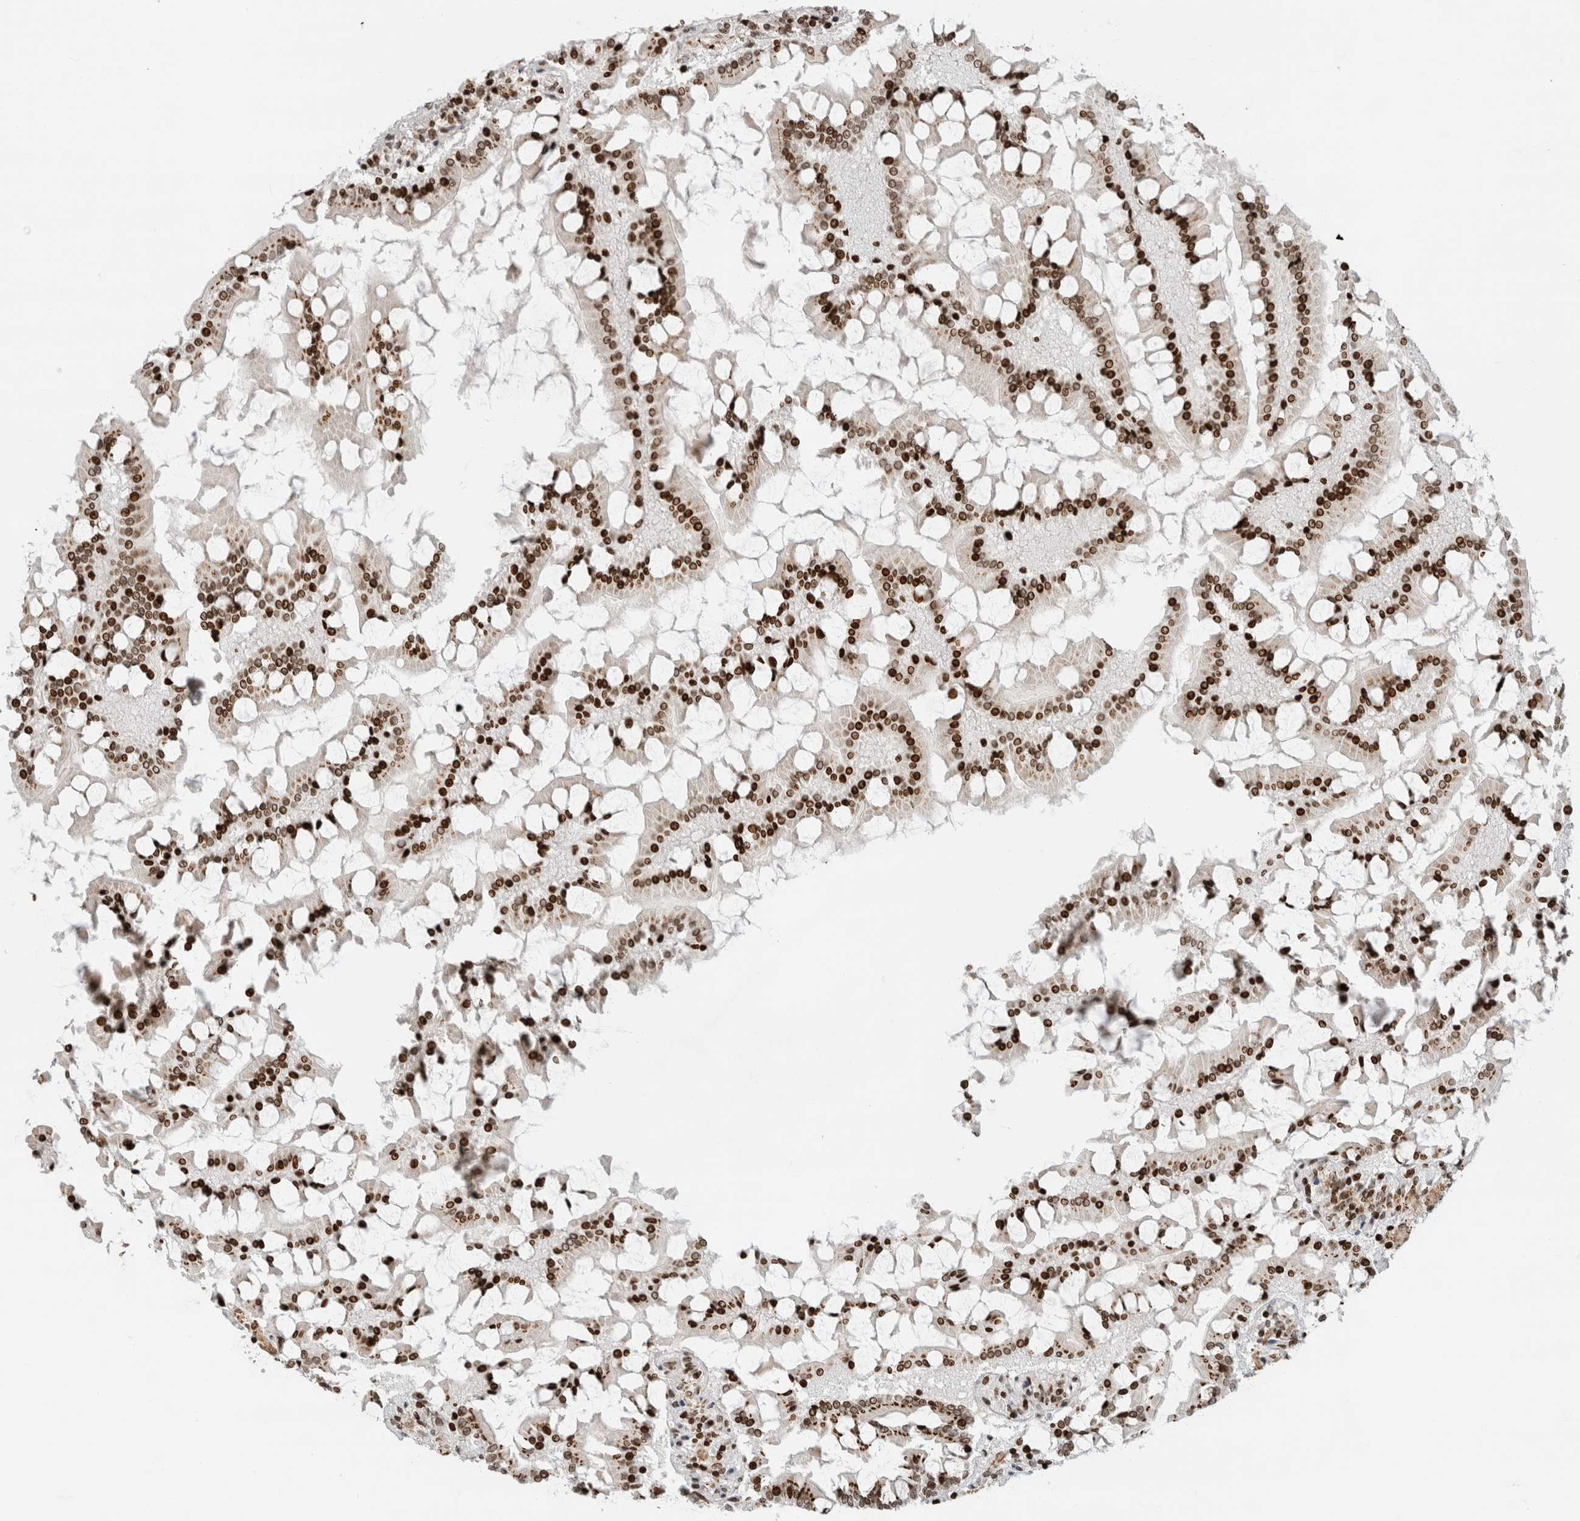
{"staining": {"intensity": "moderate", "quantity": ">75%", "location": "cytoplasmic/membranous,nuclear"}, "tissue": "small intestine", "cell_type": "Glandular cells", "image_type": "normal", "snomed": [{"axis": "morphology", "description": "Normal tissue, NOS"}, {"axis": "topography", "description": "Small intestine"}], "caption": "About >75% of glandular cells in unremarkable small intestine reveal moderate cytoplasmic/membranous,nuclear protein positivity as visualized by brown immunohistochemical staining.", "gene": "GINS4", "patient": {"sex": "male", "age": 41}}